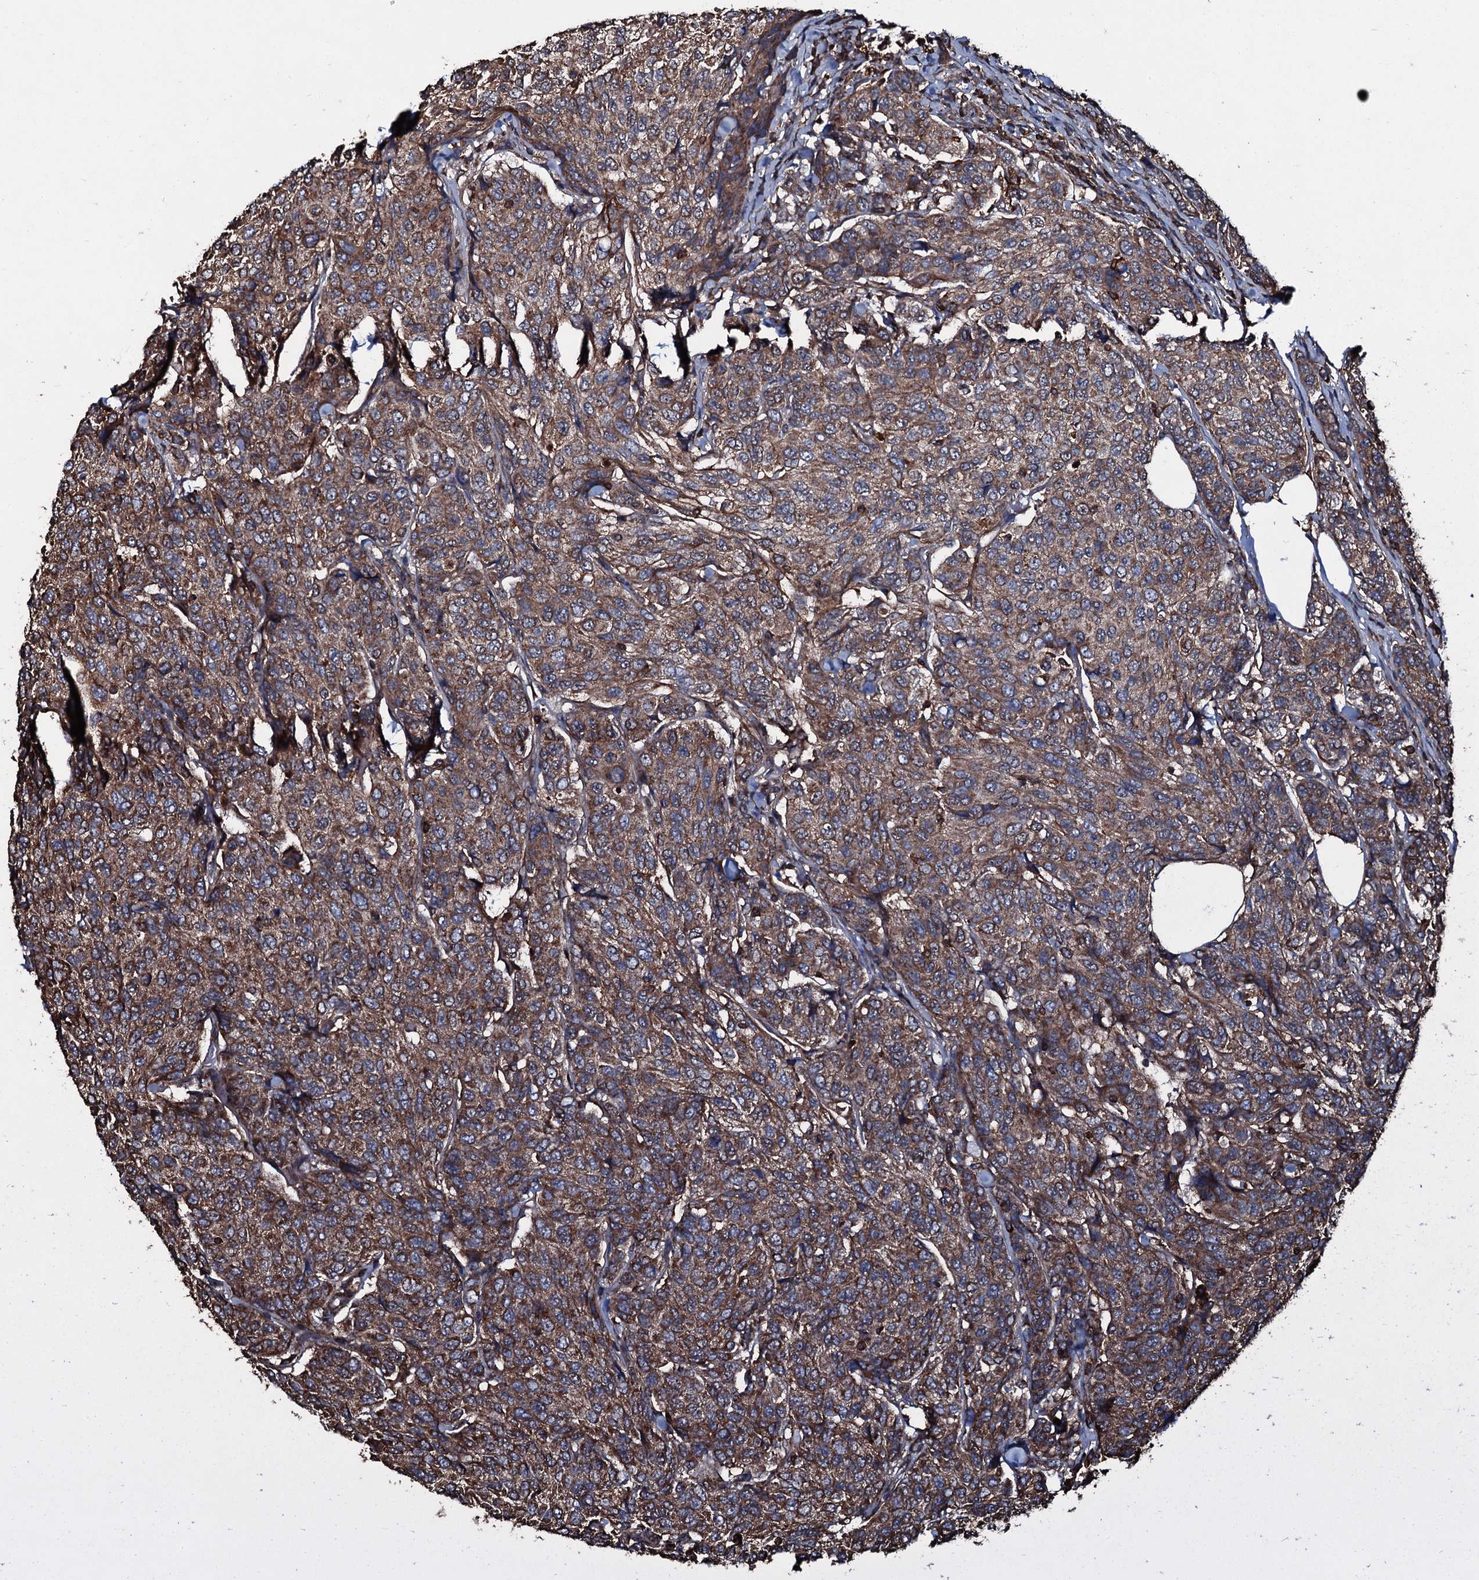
{"staining": {"intensity": "moderate", "quantity": ">75%", "location": "cytoplasmic/membranous"}, "tissue": "breast cancer", "cell_type": "Tumor cells", "image_type": "cancer", "snomed": [{"axis": "morphology", "description": "Duct carcinoma"}, {"axis": "topography", "description": "Breast"}], "caption": "DAB (3,3'-diaminobenzidine) immunohistochemical staining of human breast cancer (invasive ductal carcinoma) displays moderate cytoplasmic/membranous protein staining in about >75% of tumor cells.", "gene": "VWA8", "patient": {"sex": "female", "age": 55}}